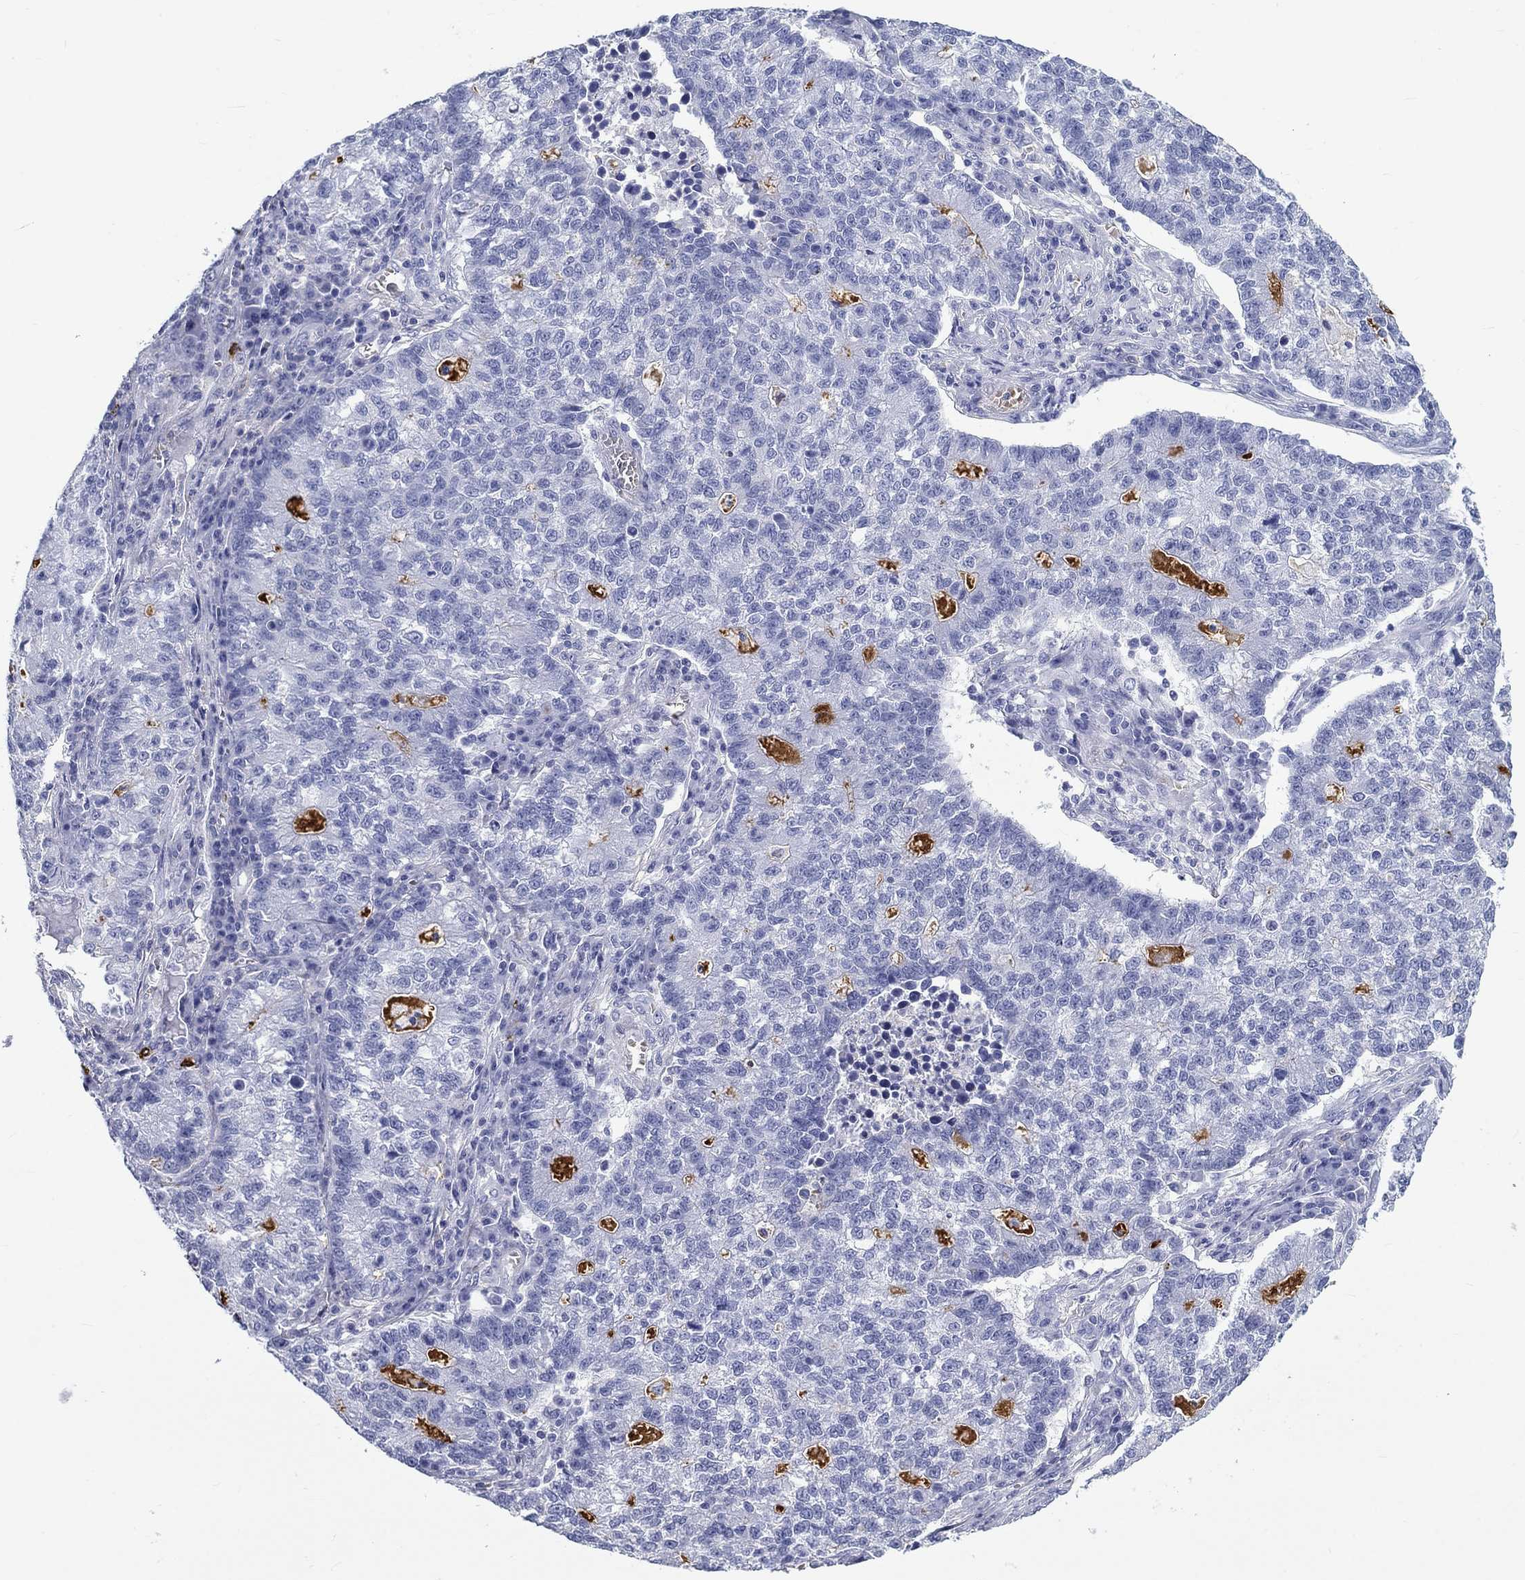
{"staining": {"intensity": "negative", "quantity": "none", "location": "none"}, "tissue": "lung cancer", "cell_type": "Tumor cells", "image_type": "cancer", "snomed": [{"axis": "morphology", "description": "Adenocarcinoma, NOS"}, {"axis": "topography", "description": "Lung"}], "caption": "Immunohistochemical staining of human lung cancer (adenocarcinoma) shows no significant positivity in tumor cells.", "gene": "CD40LG", "patient": {"sex": "male", "age": 57}}